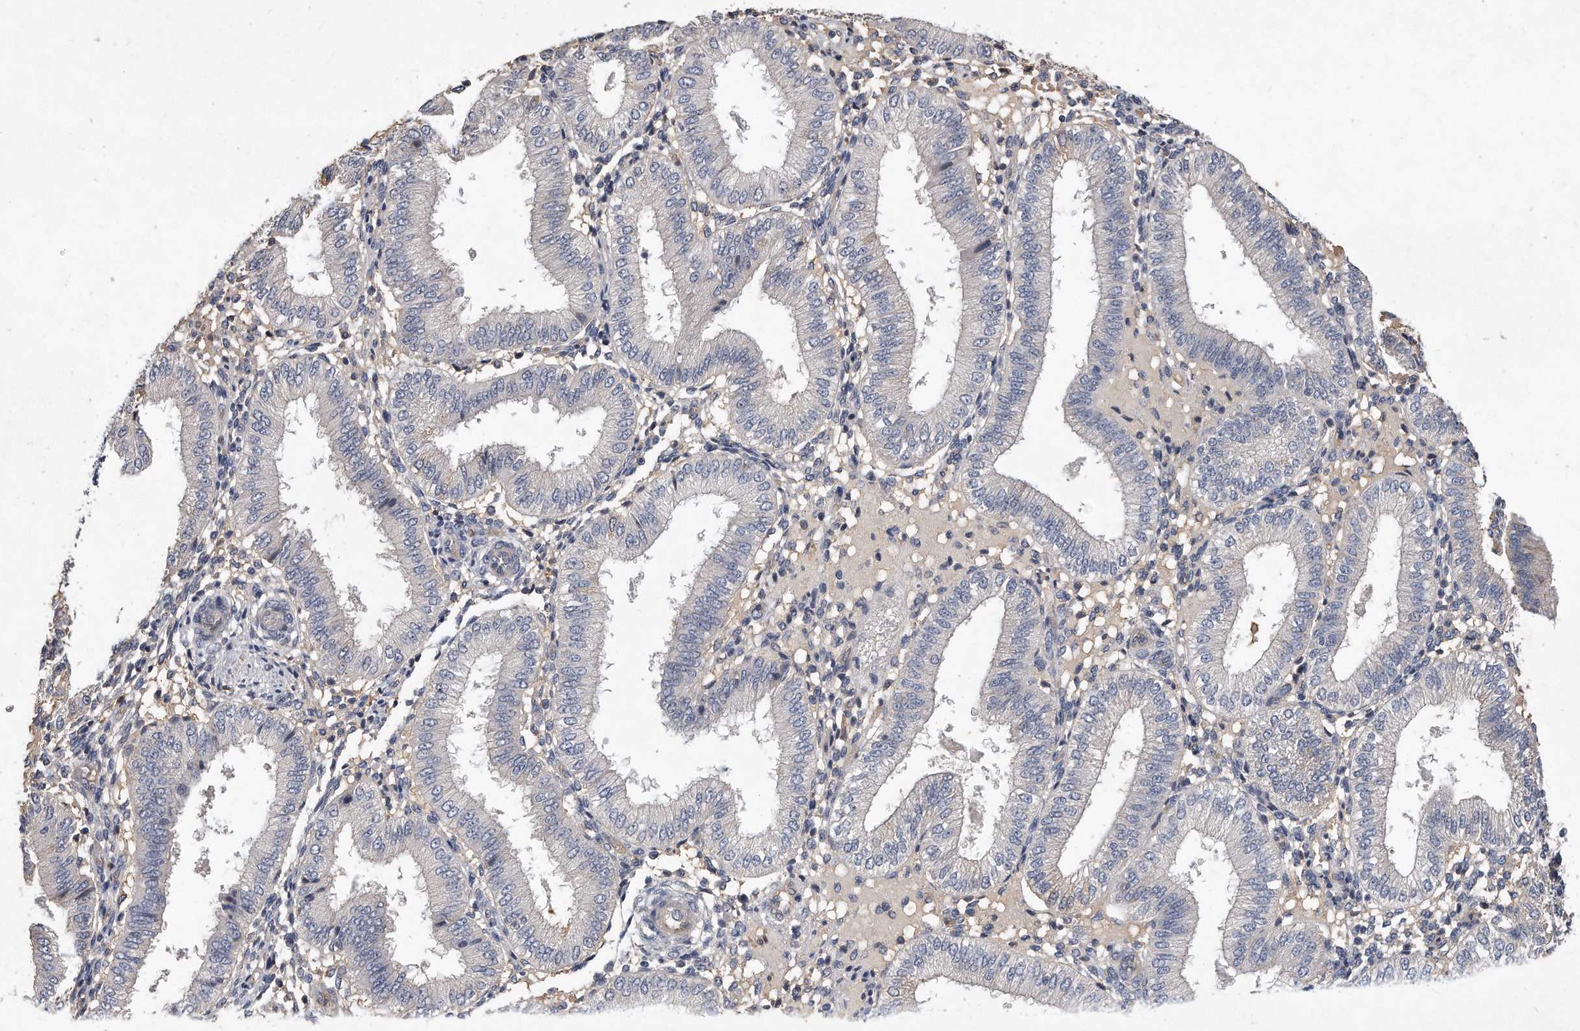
{"staining": {"intensity": "negative", "quantity": "none", "location": "none"}, "tissue": "endometrium", "cell_type": "Cells in endometrial stroma", "image_type": "normal", "snomed": [{"axis": "morphology", "description": "Normal tissue, NOS"}, {"axis": "topography", "description": "Endometrium"}], "caption": "Immunohistochemical staining of normal endometrium exhibits no significant expression in cells in endometrial stroma. (Immunohistochemistry, brightfield microscopy, high magnification).", "gene": "HOMER3", "patient": {"sex": "female", "age": 39}}